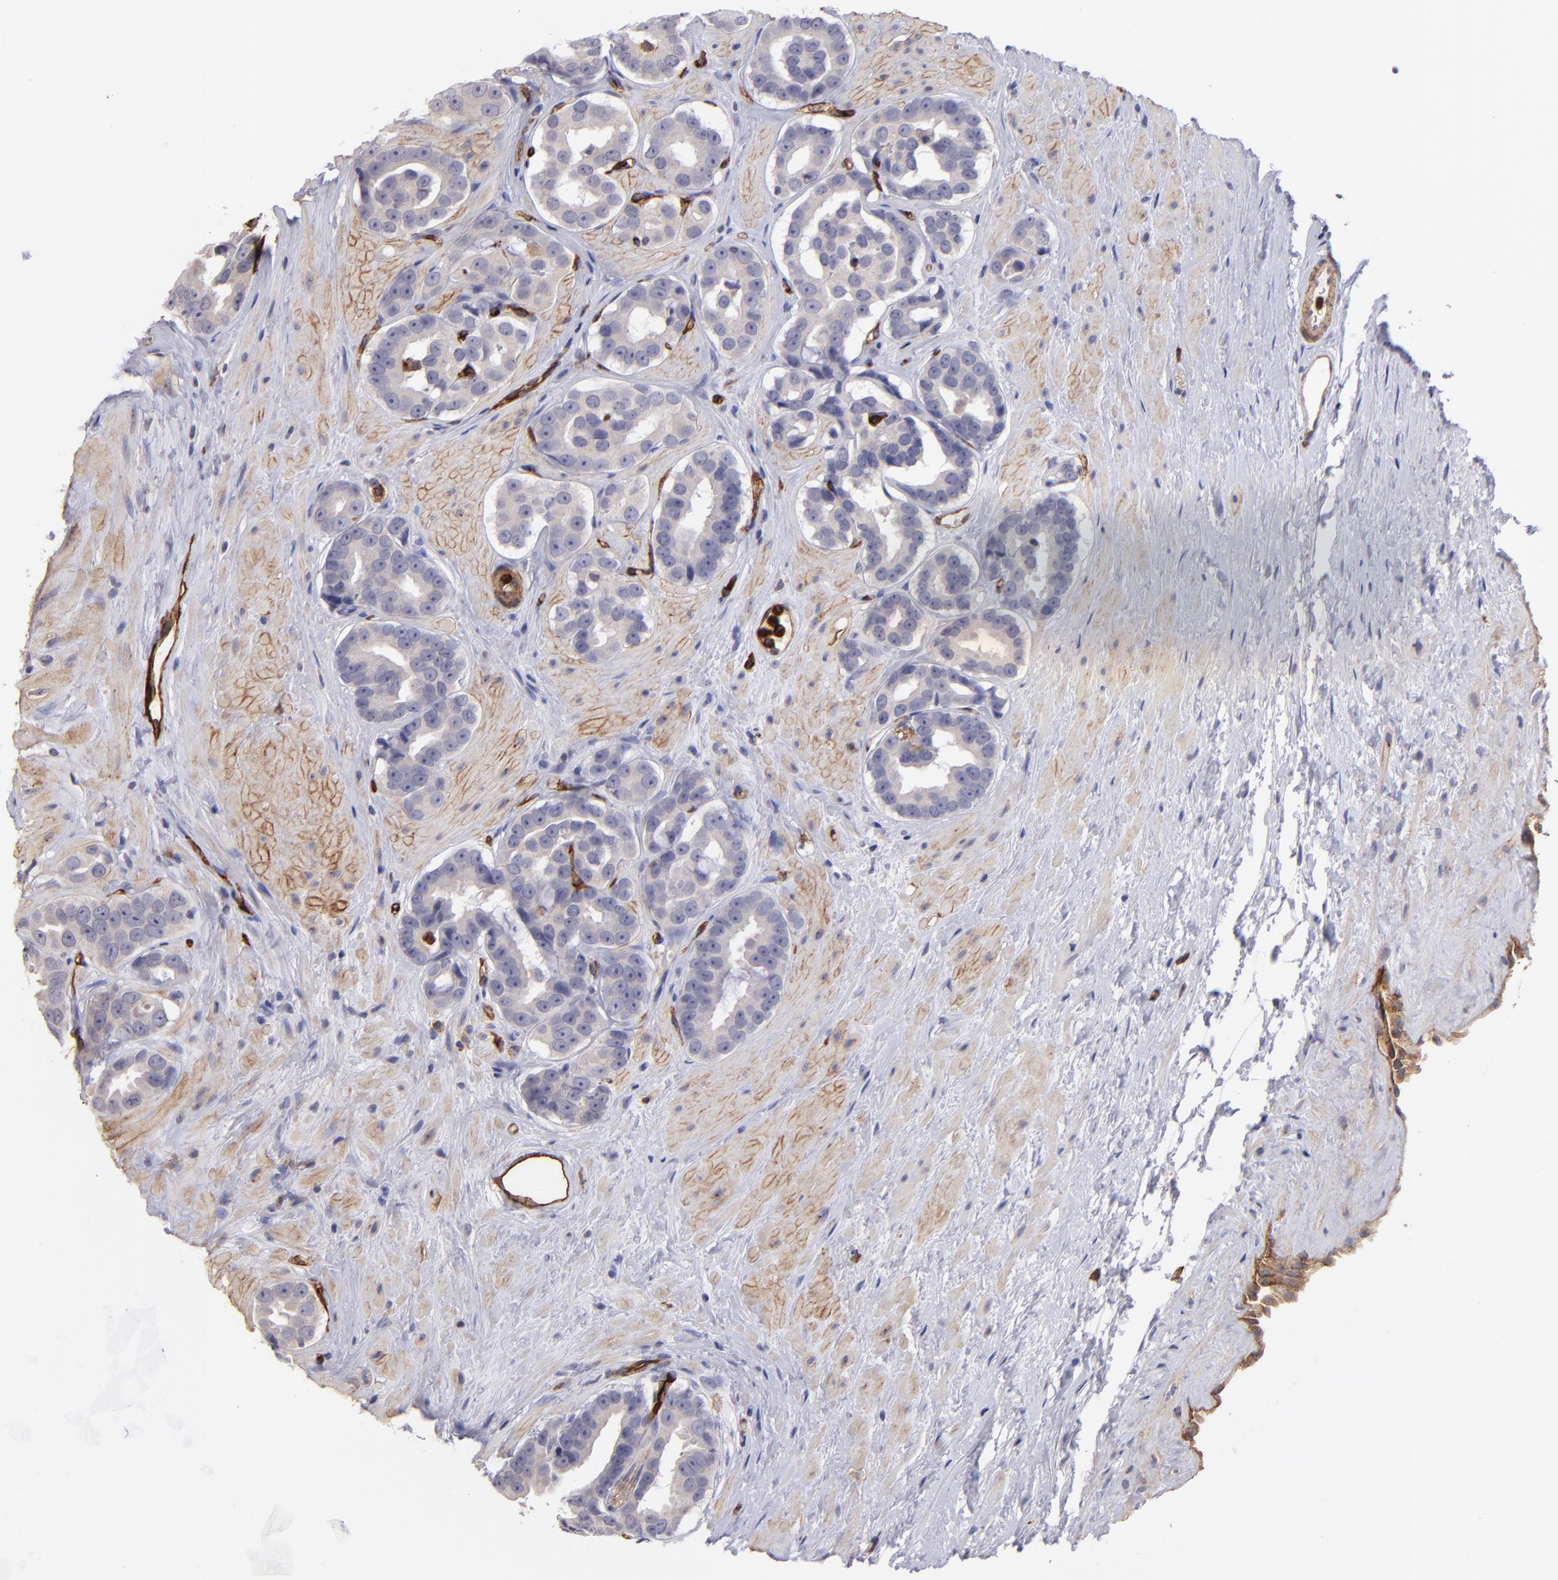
{"staining": {"intensity": "negative", "quantity": "none", "location": "none"}, "tissue": "prostate cancer", "cell_type": "Tumor cells", "image_type": "cancer", "snomed": [{"axis": "morphology", "description": "Adenocarcinoma, Low grade"}, {"axis": "topography", "description": "Prostate"}], "caption": "This is an immunohistochemistry (IHC) photomicrograph of human low-grade adenocarcinoma (prostate). There is no expression in tumor cells.", "gene": "DYSF", "patient": {"sex": "male", "age": 59}}